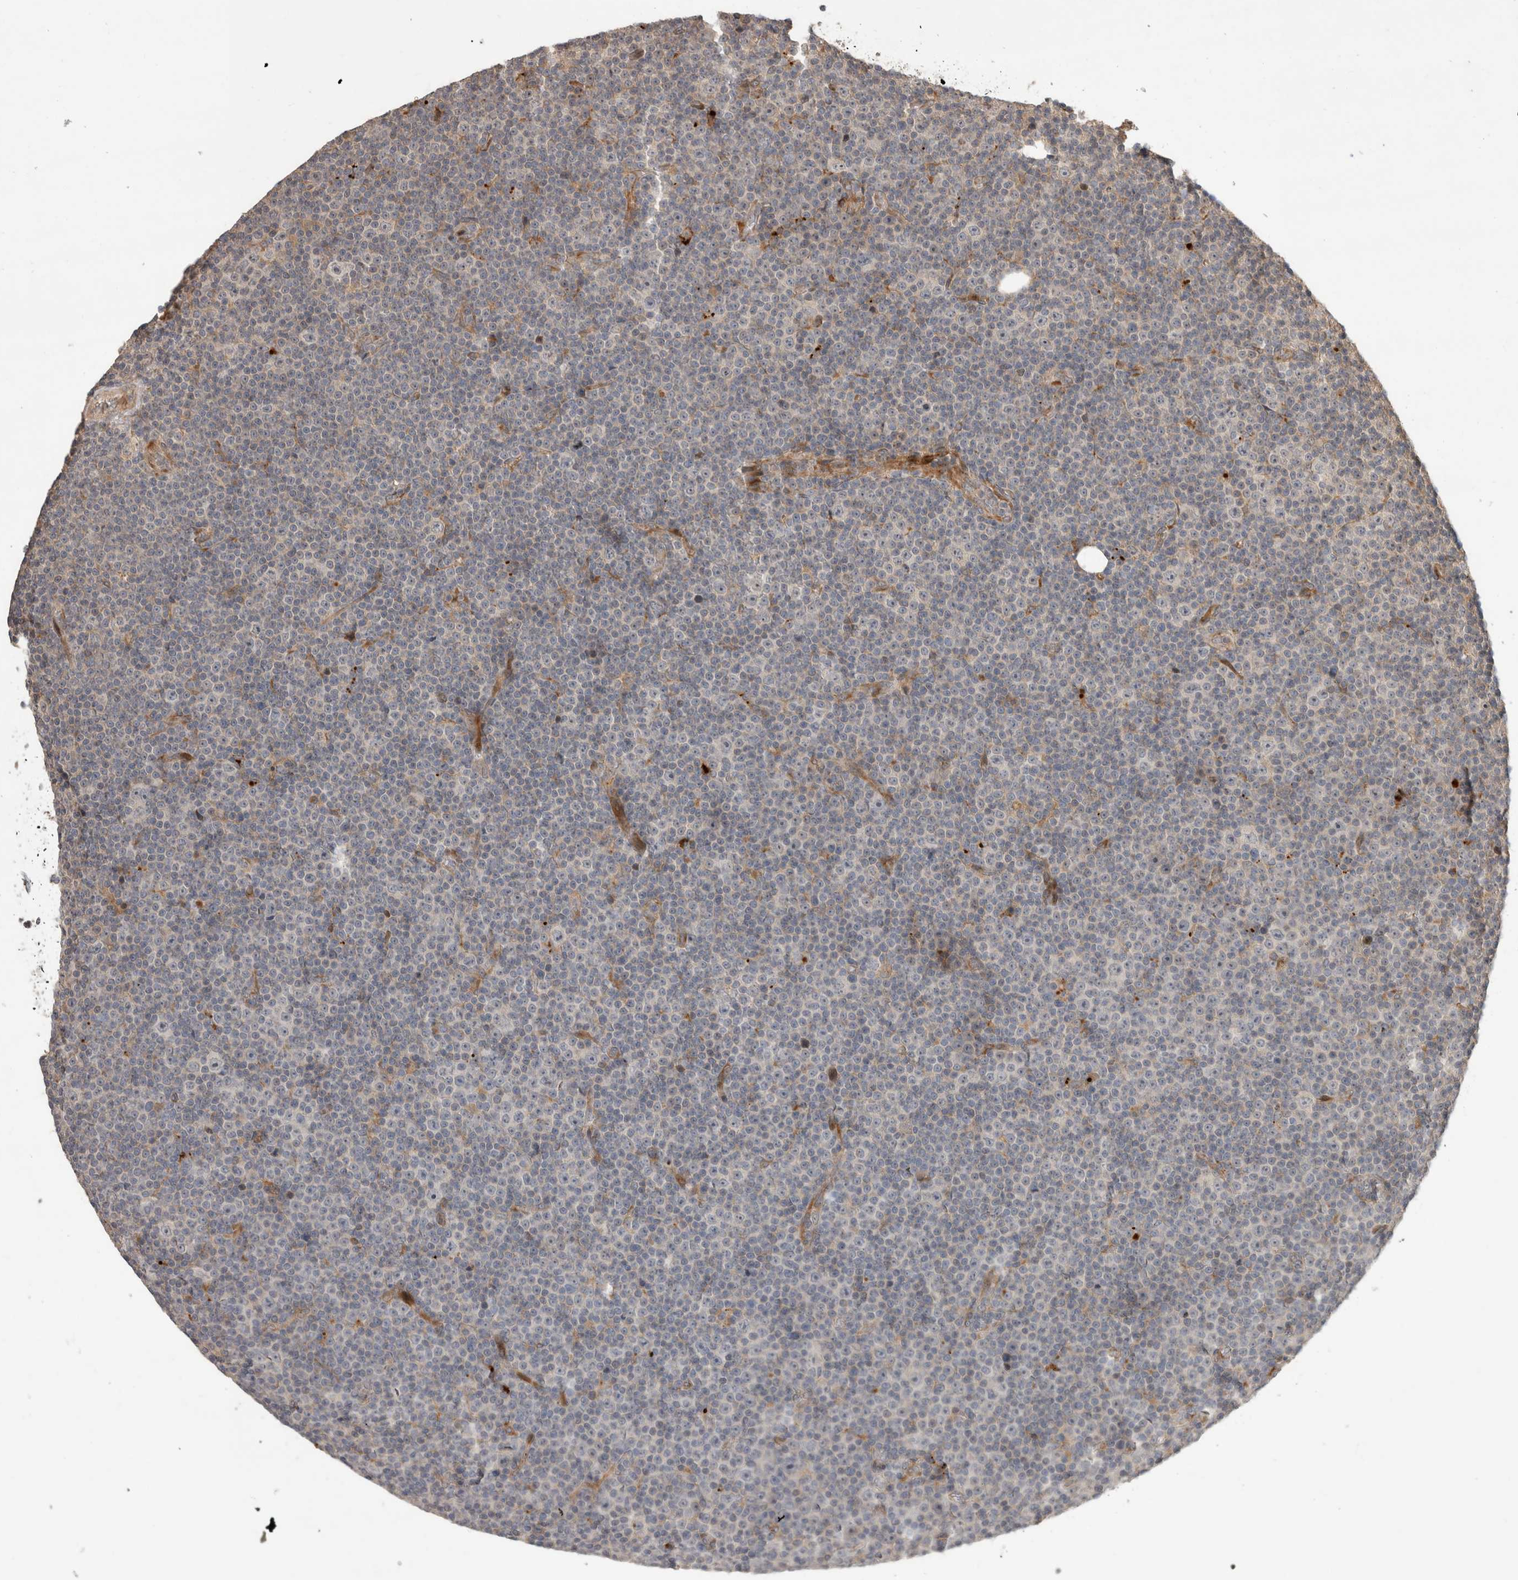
{"staining": {"intensity": "negative", "quantity": "none", "location": "none"}, "tissue": "lymphoma", "cell_type": "Tumor cells", "image_type": "cancer", "snomed": [{"axis": "morphology", "description": "Malignant lymphoma, non-Hodgkin's type, Low grade"}, {"axis": "topography", "description": "Lymph node"}], "caption": "Immunohistochemistry of lymphoma displays no positivity in tumor cells.", "gene": "PITPNC1", "patient": {"sex": "female", "age": 67}}